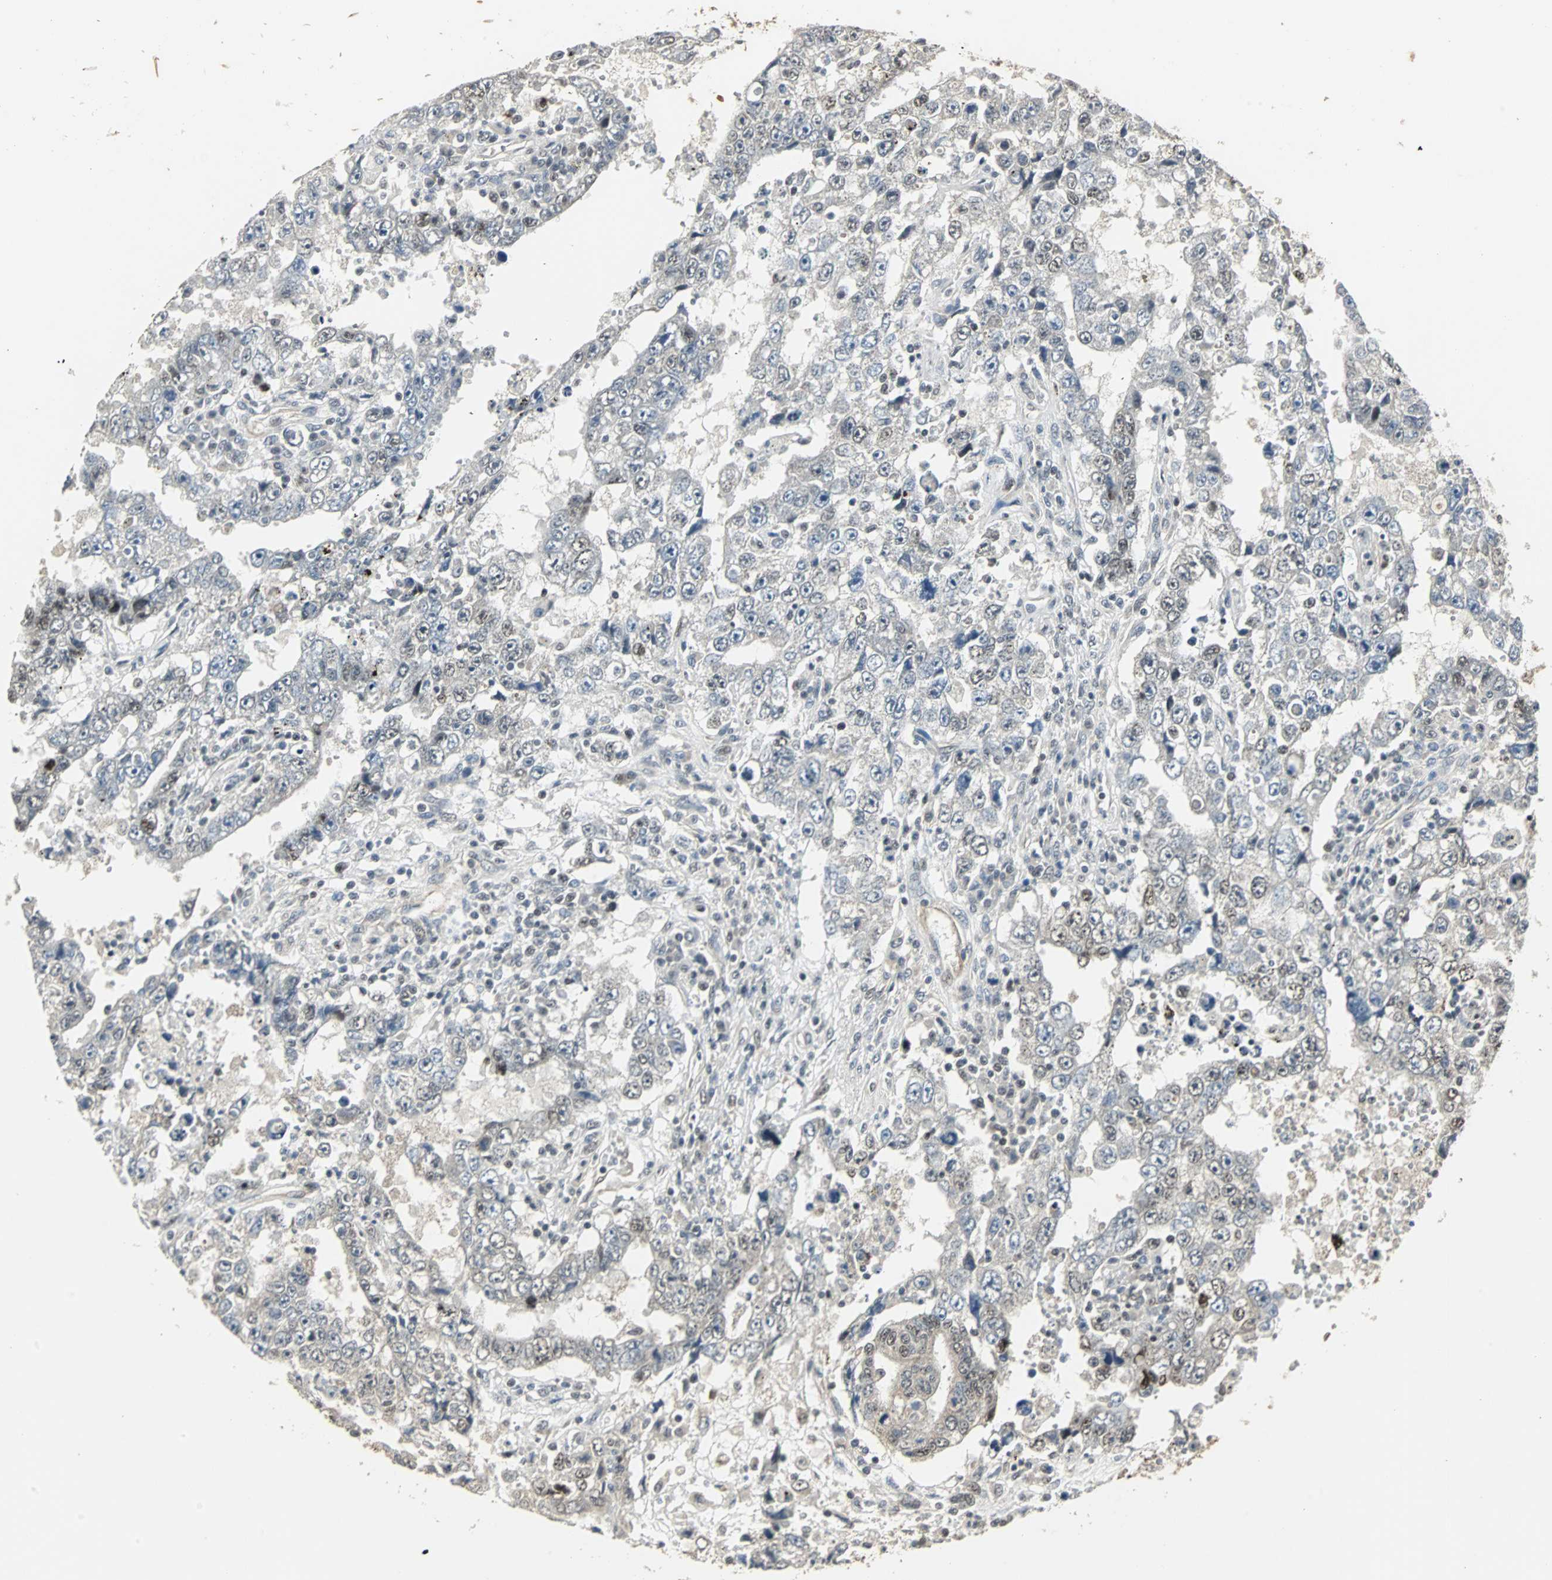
{"staining": {"intensity": "moderate", "quantity": "<25%", "location": "nuclear"}, "tissue": "testis cancer", "cell_type": "Tumor cells", "image_type": "cancer", "snomed": [{"axis": "morphology", "description": "Carcinoma, Embryonal, NOS"}, {"axis": "topography", "description": "Testis"}], "caption": "High-power microscopy captured an immunohistochemistry (IHC) histopathology image of testis cancer (embryonal carcinoma), revealing moderate nuclear staining in about <25% of tumor cells.", "gene": "MED4", "patient": {"sex": "male", "age": 26}}